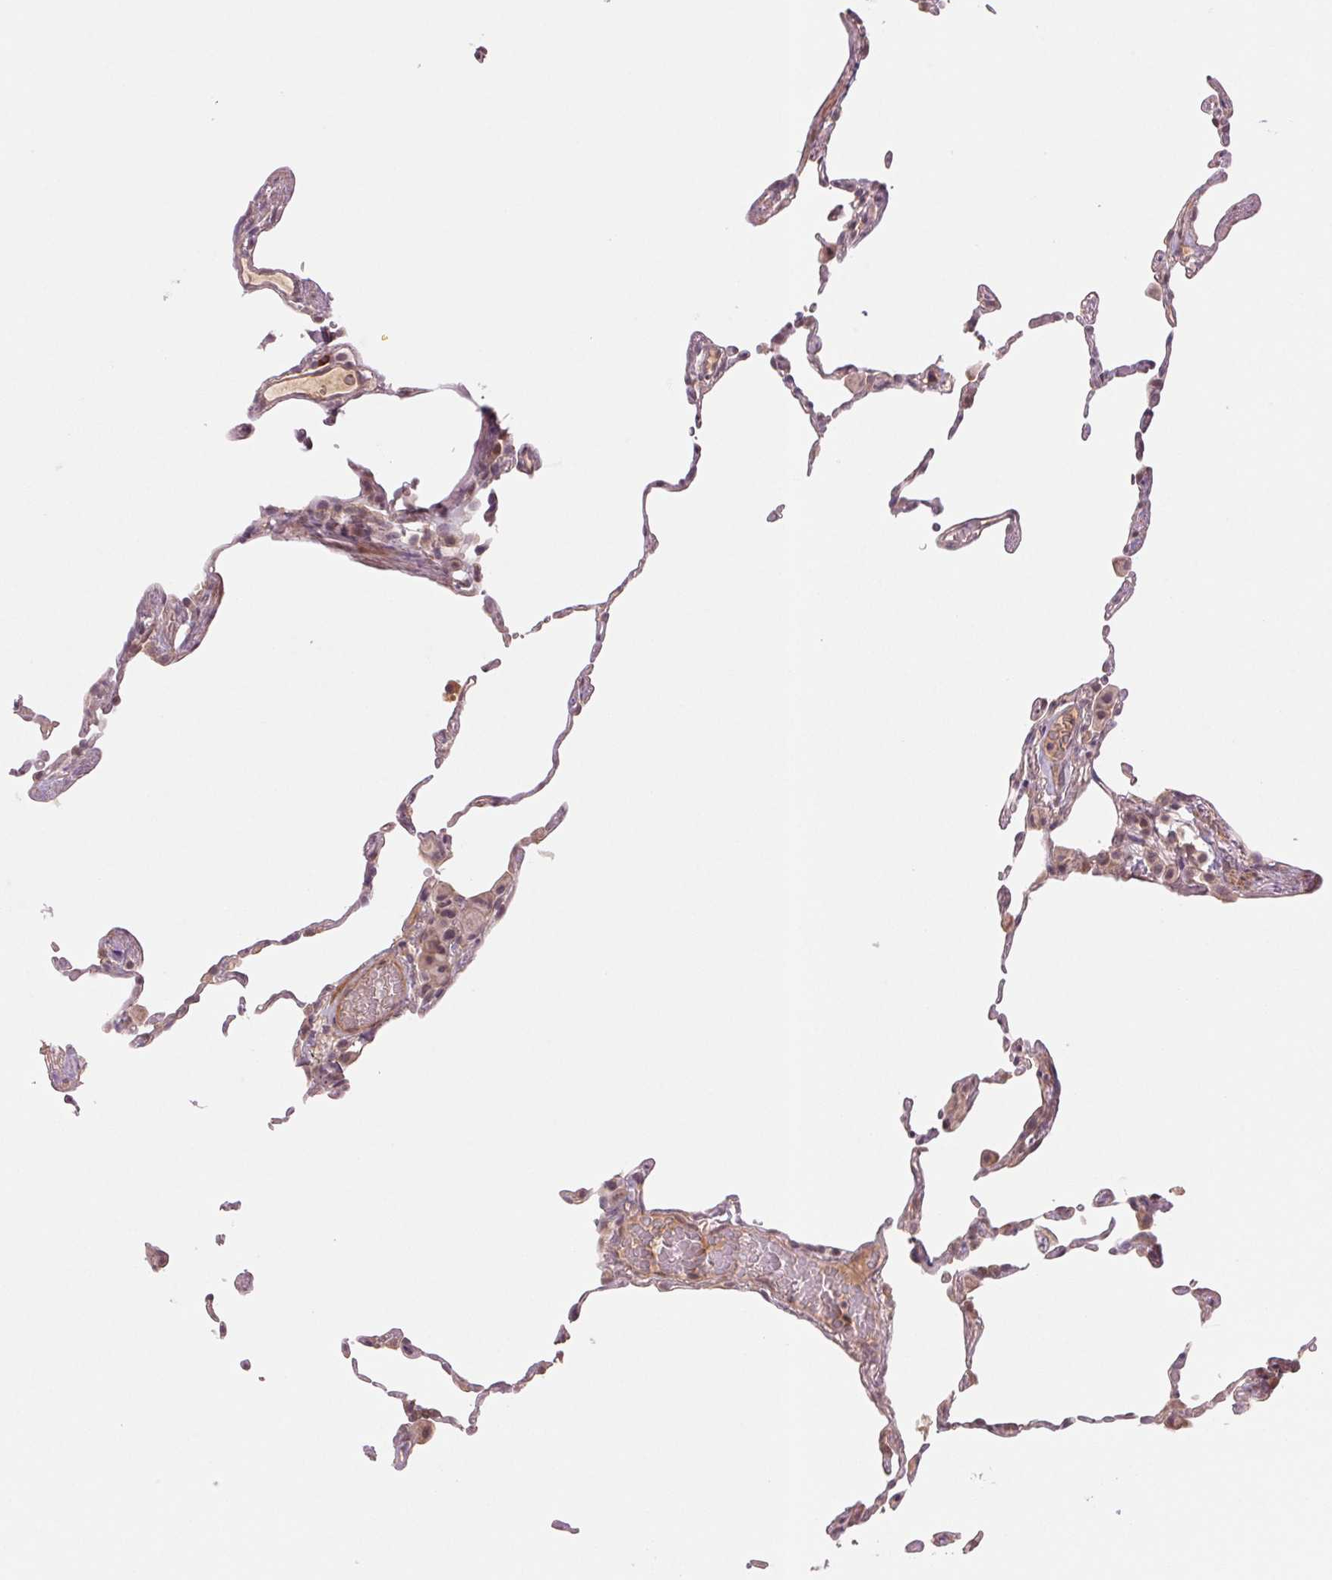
{"staining": {"intensity": "weak", "quantity": "25%-75%", "location": "cytoplasmic/membranous"}, "tissue": "lung", "cell_type": "Alveolar cells", "image_type": "normal", "snomed": [{"axis": "morphology", "description": "Normal tissue, NOS"}, {"axis": "topography", "description": "Lung"}], "caption": "High-power microscopy captured an IHC histopathology image of benign lung, revealing weak cytoplasmic/membranous staining in about 25%-75% of alveolar cells.", "gene": "PPIAL4A", "patient": {"sex": "female", "age": 57}}